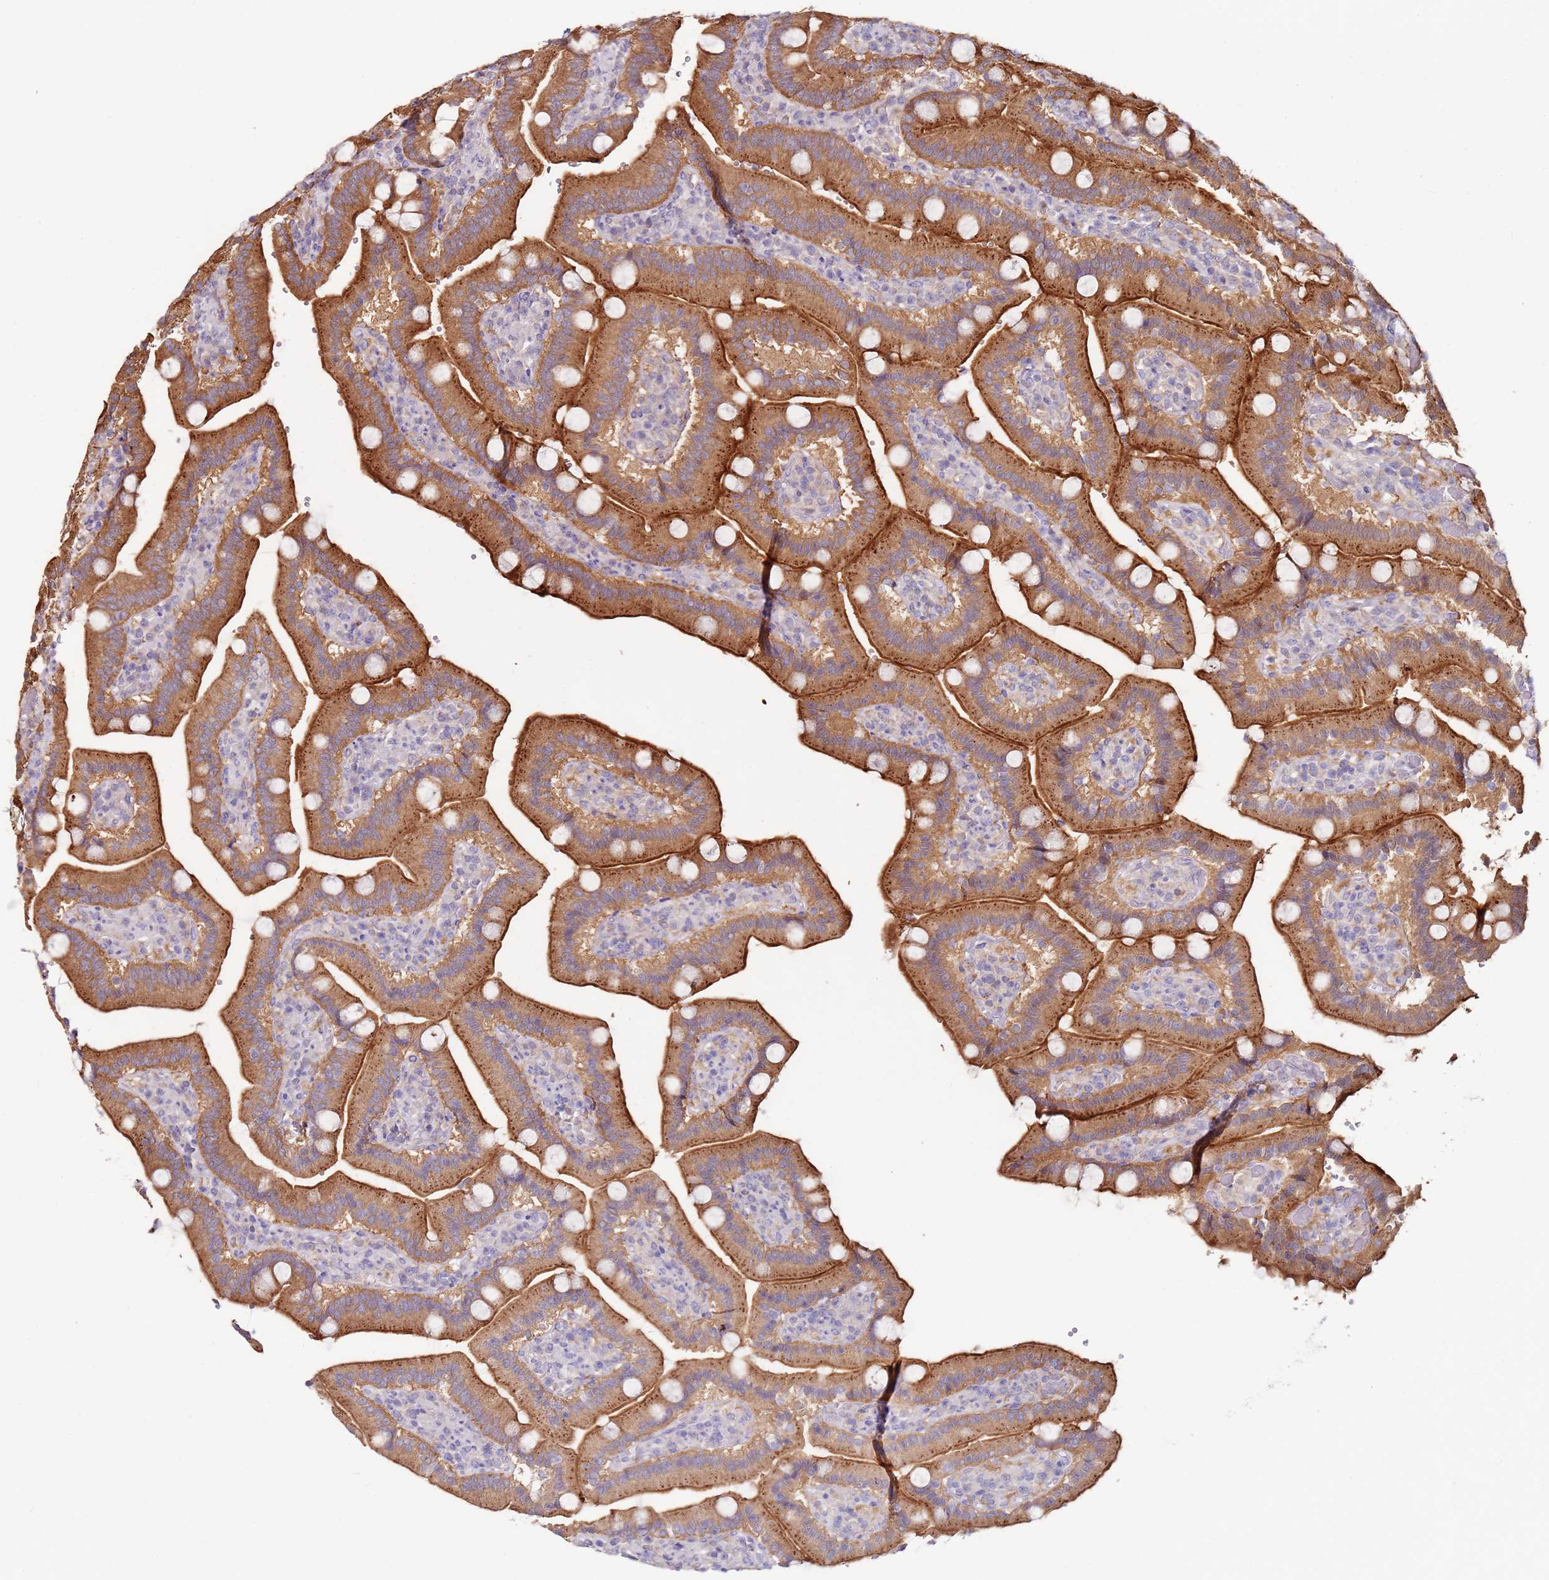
{"staining": {"intensity": "strong", "quantity": "25%-75%", "location": "cytoplasmic/membranous"}, "tissue": "duodenum", "cell_type": "Glandular cells", "image_type": "normal", "snomed": [{"axis": "morphology", "description": "Normal tissue, NOS"}, {"axis": "topography", "description": "Duodenum"}], "caption": "Protein staining of normal duodenum shows strong cytoplasmic/membranous staining in approximately 25%-75% of glandular cells. Nuclei are stained in blue.", "gene": "CNOT9", "patient": {"sex": "female", "age": 62}}